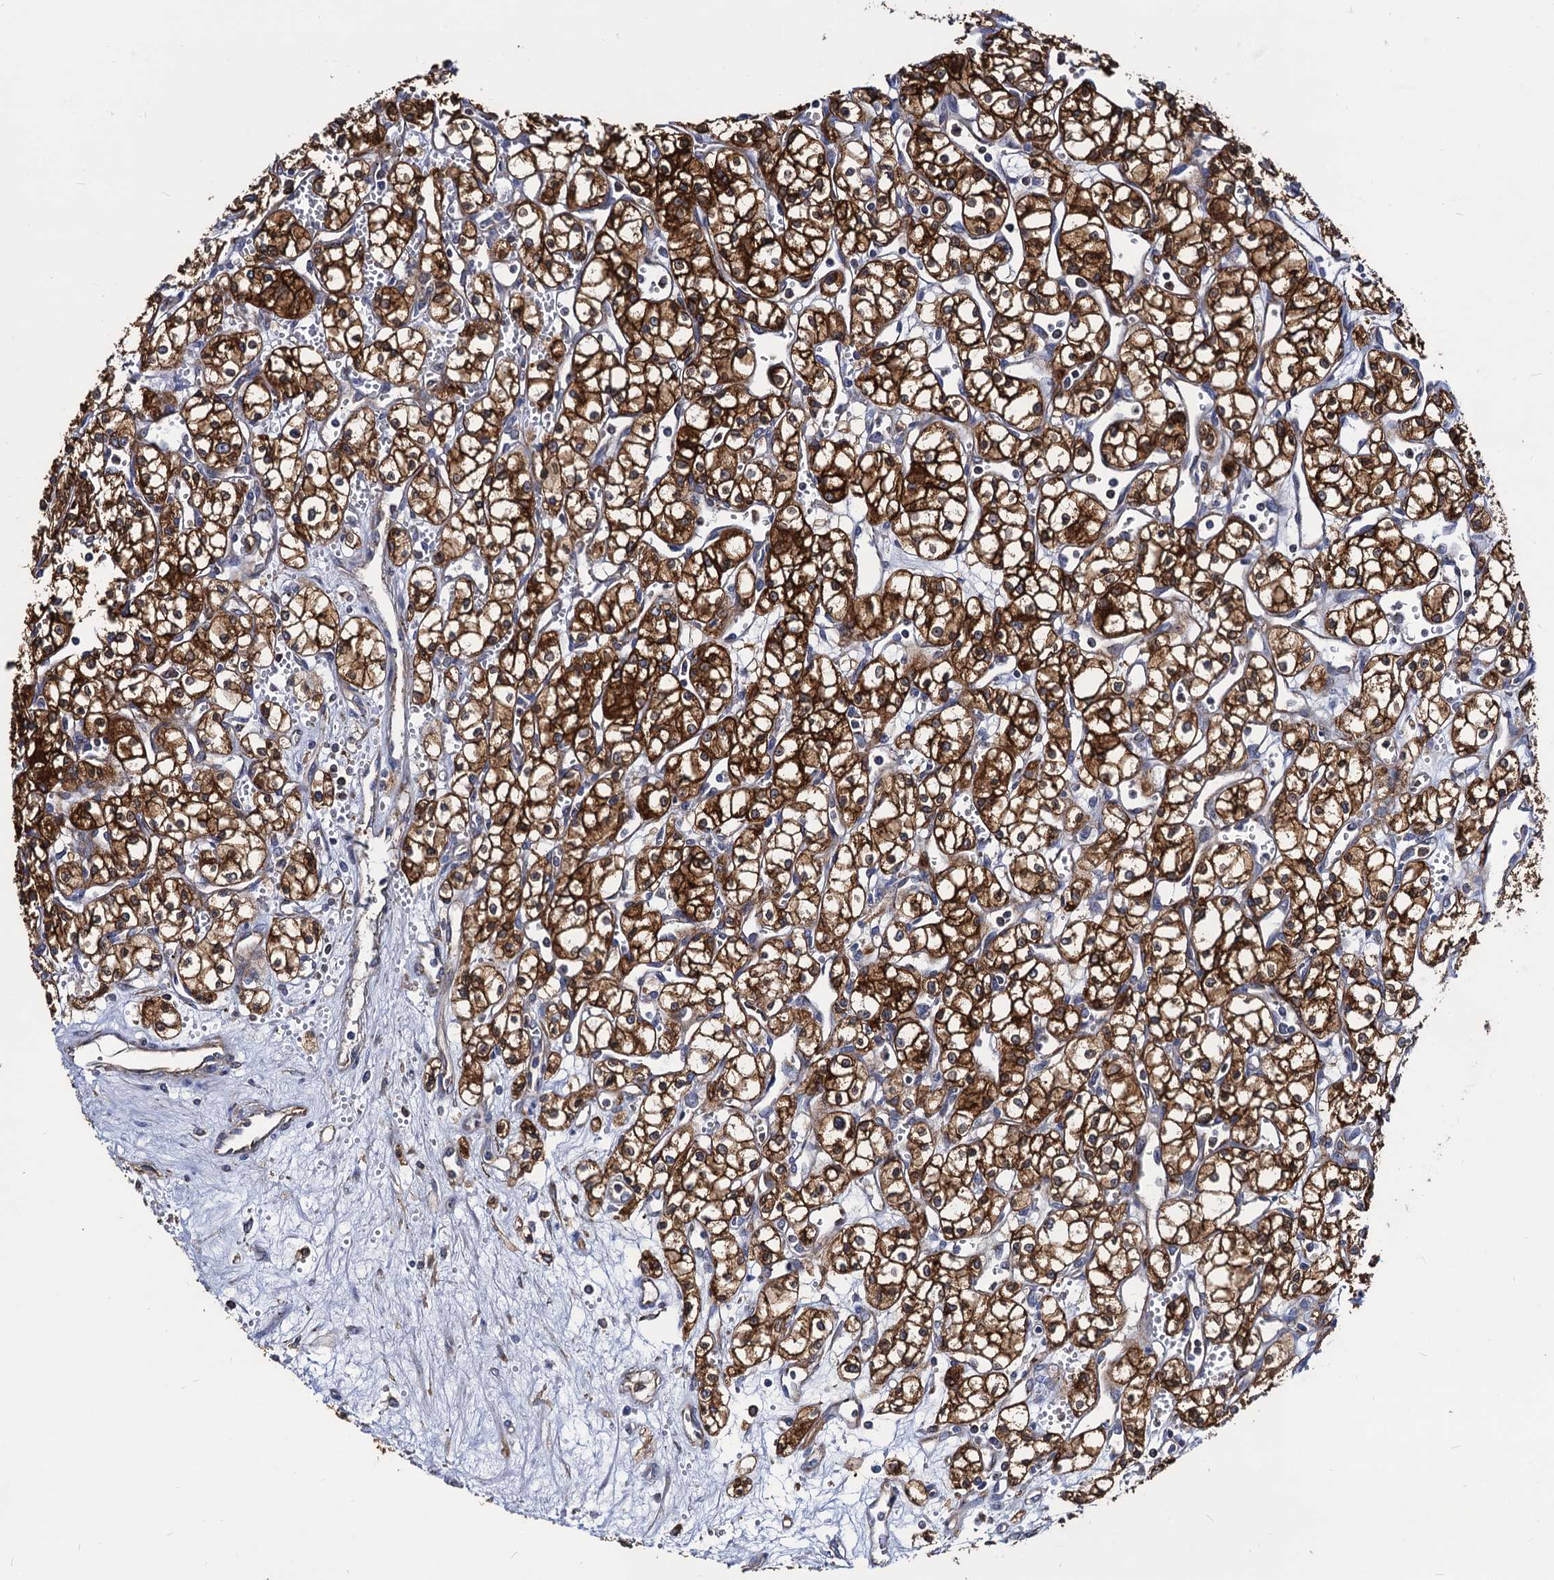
{"staining": {"intensity": "moderate", "quantity": ">75%", "location": "cytoplasmic/membranous"}, "tissue": "renal cancer", "cell_type": "Tumor cells", "image_type": "cancer", "snomed": [{"axis": "morphology", "description": "Adenocarcinoma, NOS"}, {"axis": "topography", "description": "Kidney"}], "caption": "Moderate cytoplasmic/membranous positivity is seen in about >75% of tumor cells in adenocarcinoma (renal).", "gene": "DYDC1", "patient": {"sex": "male", "age": 59}}